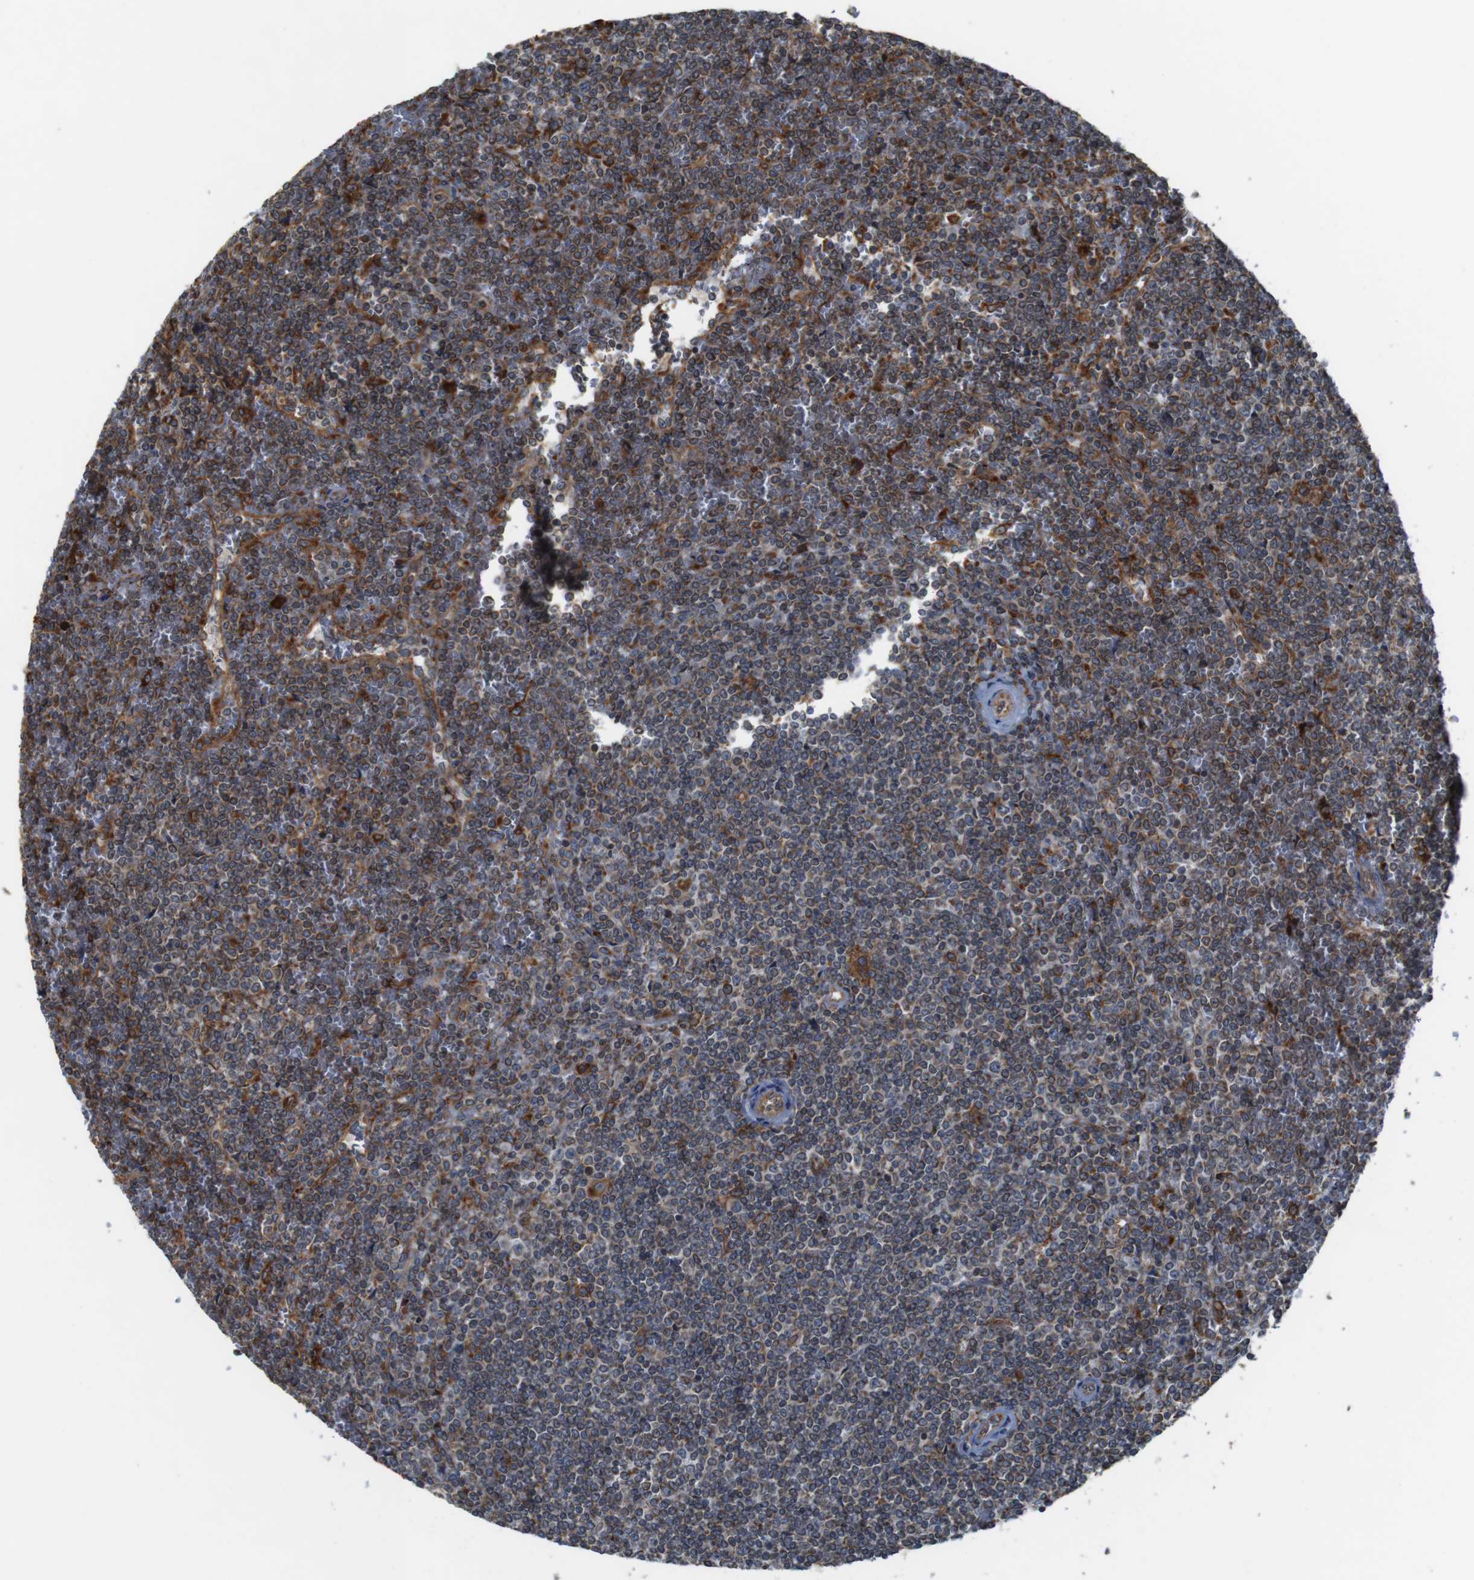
{"staining": {"intensity": "moderate", "quantity": "25%-75%", "location": "cytoplasmic/membranous"}, "tissue": "lymphoma", "cell_type": "Tumor cells", "image_type": "cancer", "snomed": [{"axis": "morphology", "description": "Malignant lymphoma, non-Hodgkin's type, Low grade"}, {"axis": "topography", "description": "Spleen"}], "caption": "Protein positivity by IHC displays moderate cytoplasmic/membranous positivity in about 25%-75% of tumor cells in malignant lymphoma, non-Hodgkin's type (low-grade). The staining is performed using DAB (3,3'-diaminobenzidine) brown chromogen to label protein expression. The nuclei are counter-stained blue using hematoxylin.", "gene": "UGGT1", "patient": {"sex": "female", "age": 19}}